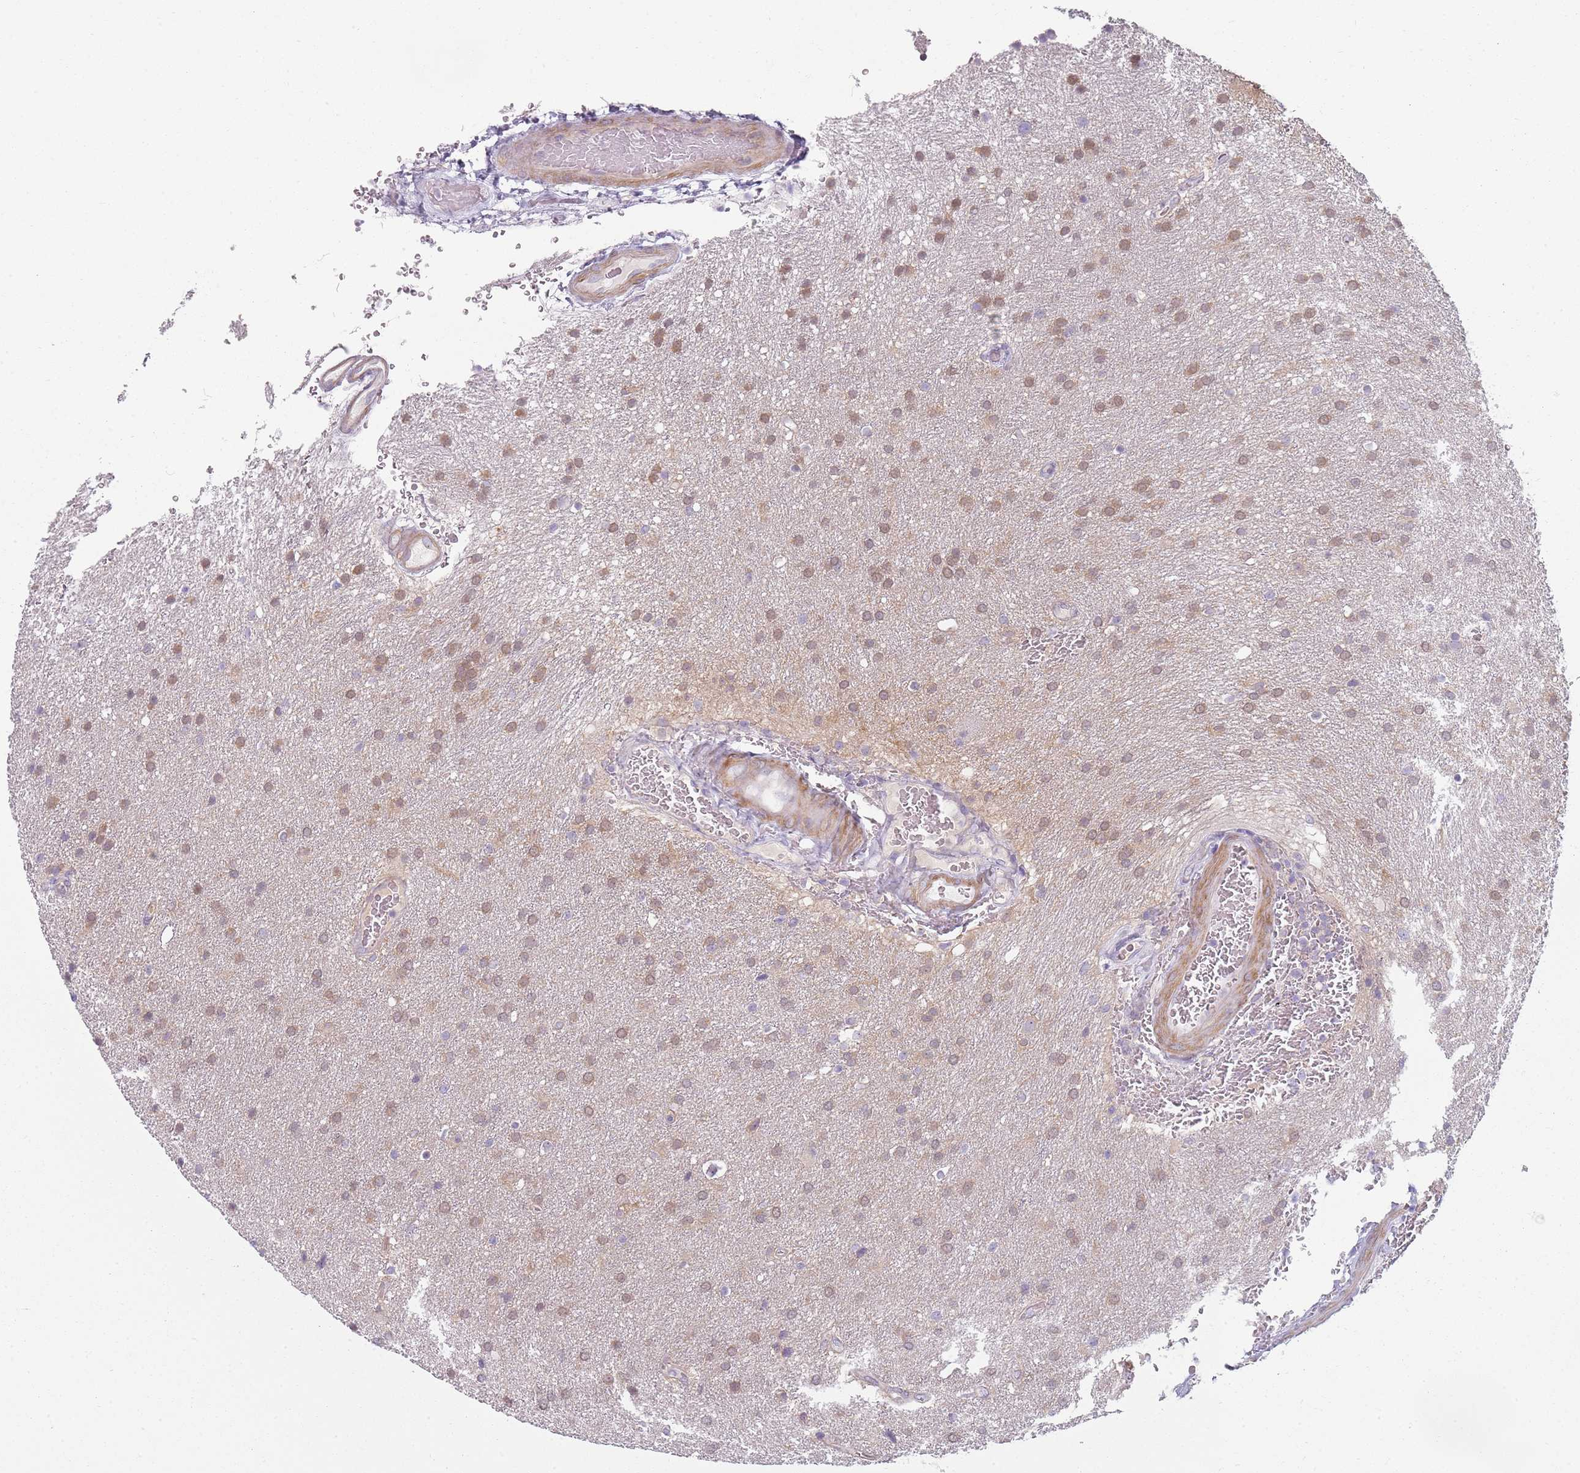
{"staining": {"intensity": "weak", "quantity": ">75%", "location": "cytoplasmic/membranous"}, "tissue": "glioma", "cell_type": "Tumor cells", "image_type": "cancer", "snomed": [{"axis": "morphology", "description": "Glioma, malignant, Low grade"}, {"axis": "topography", "description": "Brain"}], "caption": "Immunohistochemical staining of human glioma reveals weak cytoplasmic/membranous protein expression in approximately >75% of tumor cells. Using DAB (brown) and hematoxylin (blue) stains, captured at high magnification using brightfield microscopy.", "gene": "SLC26A6", "patient": {"sex": "female", "age": 32}}